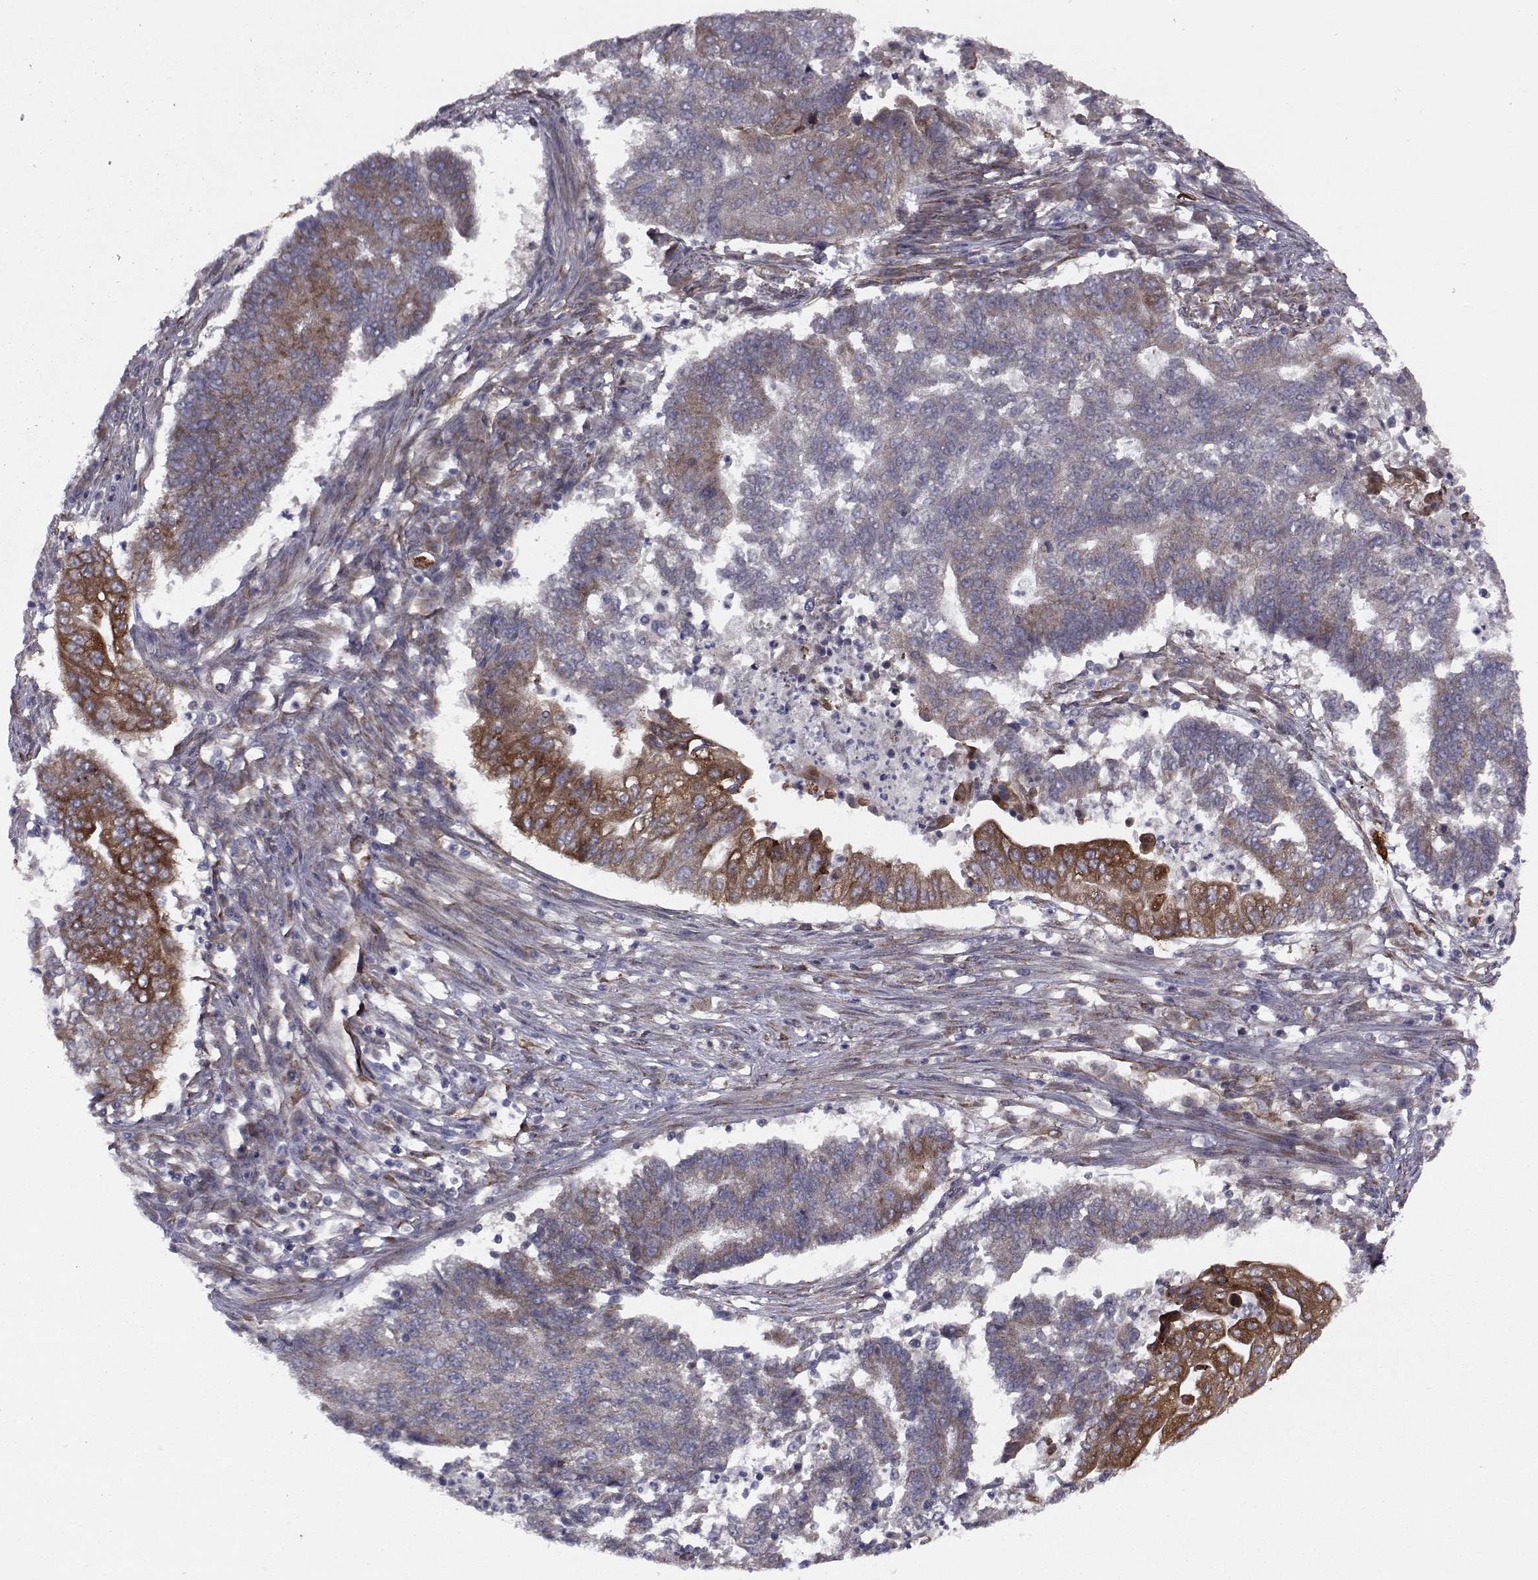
{"staining": {"intensity": "strong", "quantity": "<25%", "location": "cytoplasmic/membranous"}, "tissue": "endometrial cancer", "cell_type": "Tumor cells", "image_type": "cancer", "snomed": [{"axis": "morphology", "description": "Adenocarcinoma, NOS"}, {"axis": "topography", "description": "Uterus"}, {"axis": "topography", "description": "Endometrium"}], "caption": "A medium amount of strong cytoplasmic/membranous positivity is present in approximately <25% of tumor cells in endometrial cancer (adenocarcinoma) tissue. (Brightfield microscopy of DAB IHC at high magnification).", "gene": "TRIP10", "patient": {"sex": "female", "age": 54}}